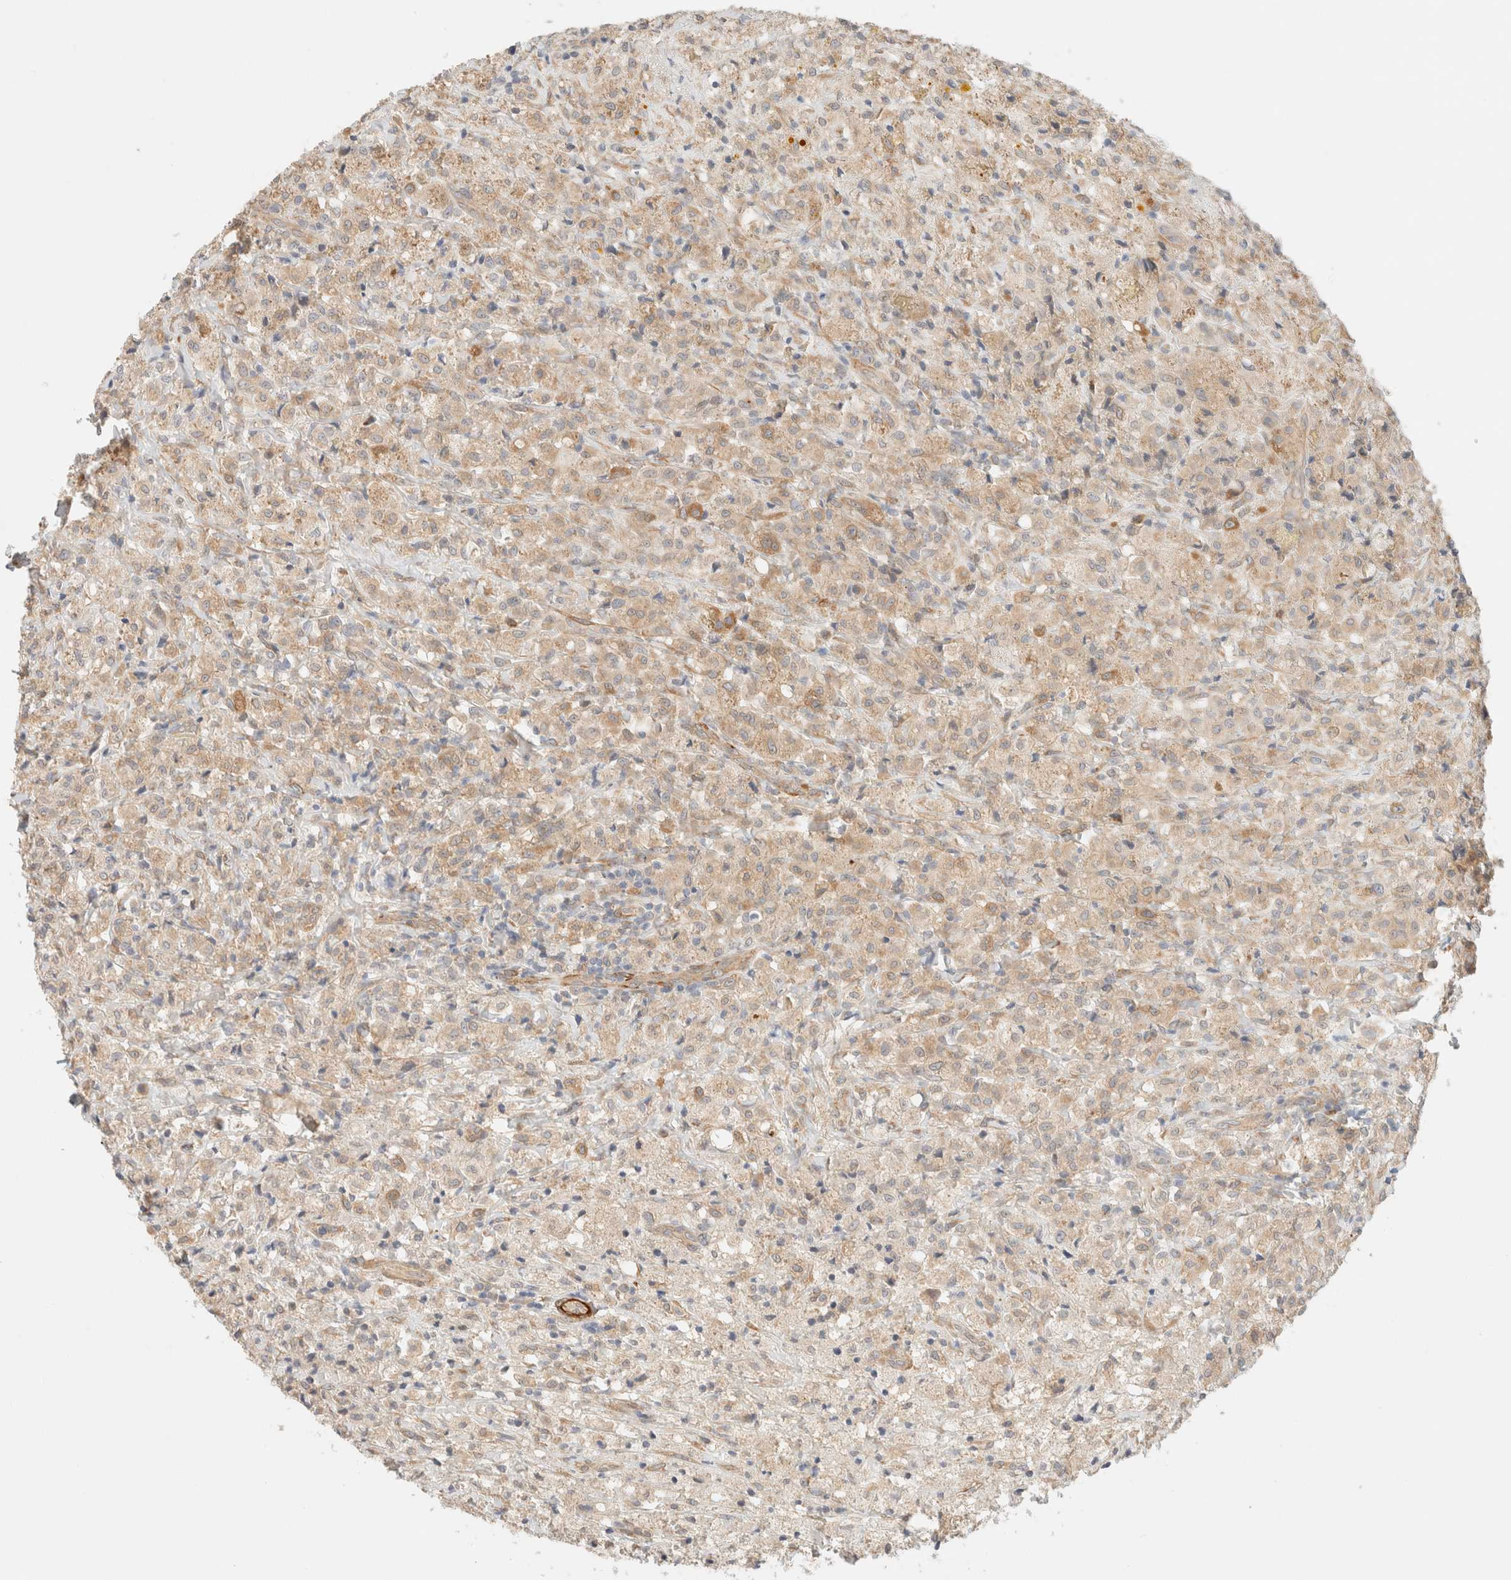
{"staining": {"intensity": "moderate", "quantity": ">75%", "location": "cytoplasmic/membranous"}, "tissue": "testis cancer", "cell_type": "Tumor cells", "image_type": "cancer", "snomed": [{"axis": "morphology", "description": "Carcinoma, Embryonal, NOS"}, {"axis": "topography", "description": "Testis"}], "caption": "Protein staining of testis cancer (embryonal carcinoma) tissue shows moderate cytoplasmic/membranous staining in about >75% of tumor cells.", "gene": "RRP15", "patient": {"sex": "male", "age": 2}}